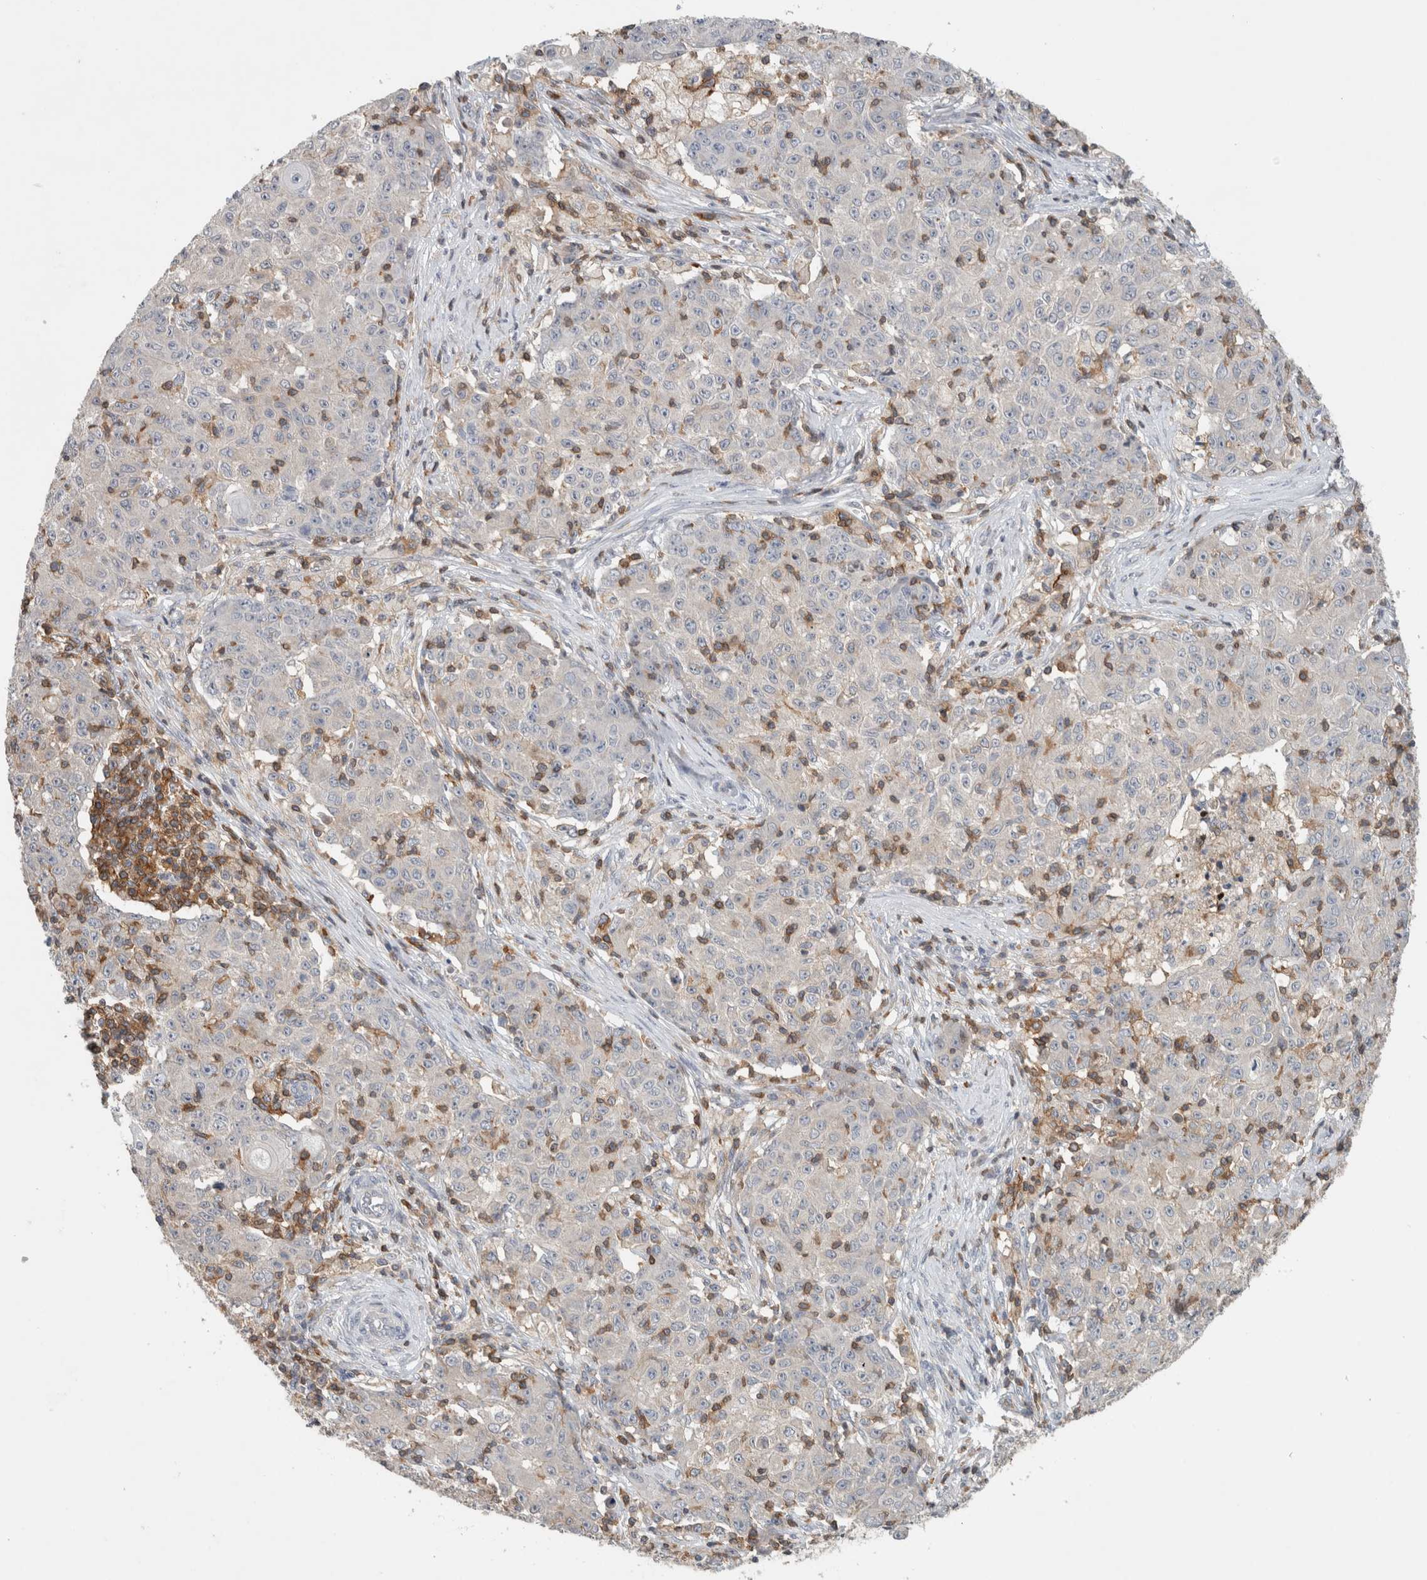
{"staining": {"intensity": "negative", "quantity": "none", "location": "none"}, "tissue": "ovarian cancer", "cell_type": "Tumor cells", "image_type": "cancer", "snomed": [{"axis": "morphology", "description": "Carcinoma, endometroid"}, {"axis": "topography", "description": "Ovary"}], "caption": "There is no significant positivity in tumor cells of ovarian endometroid carcinoma. (DAB (3,3'-diaminobenzidine) immunohistochemistry, high magnification).", "gene": "GFRA2", "patient": {"sex": "female", "age": 42}}